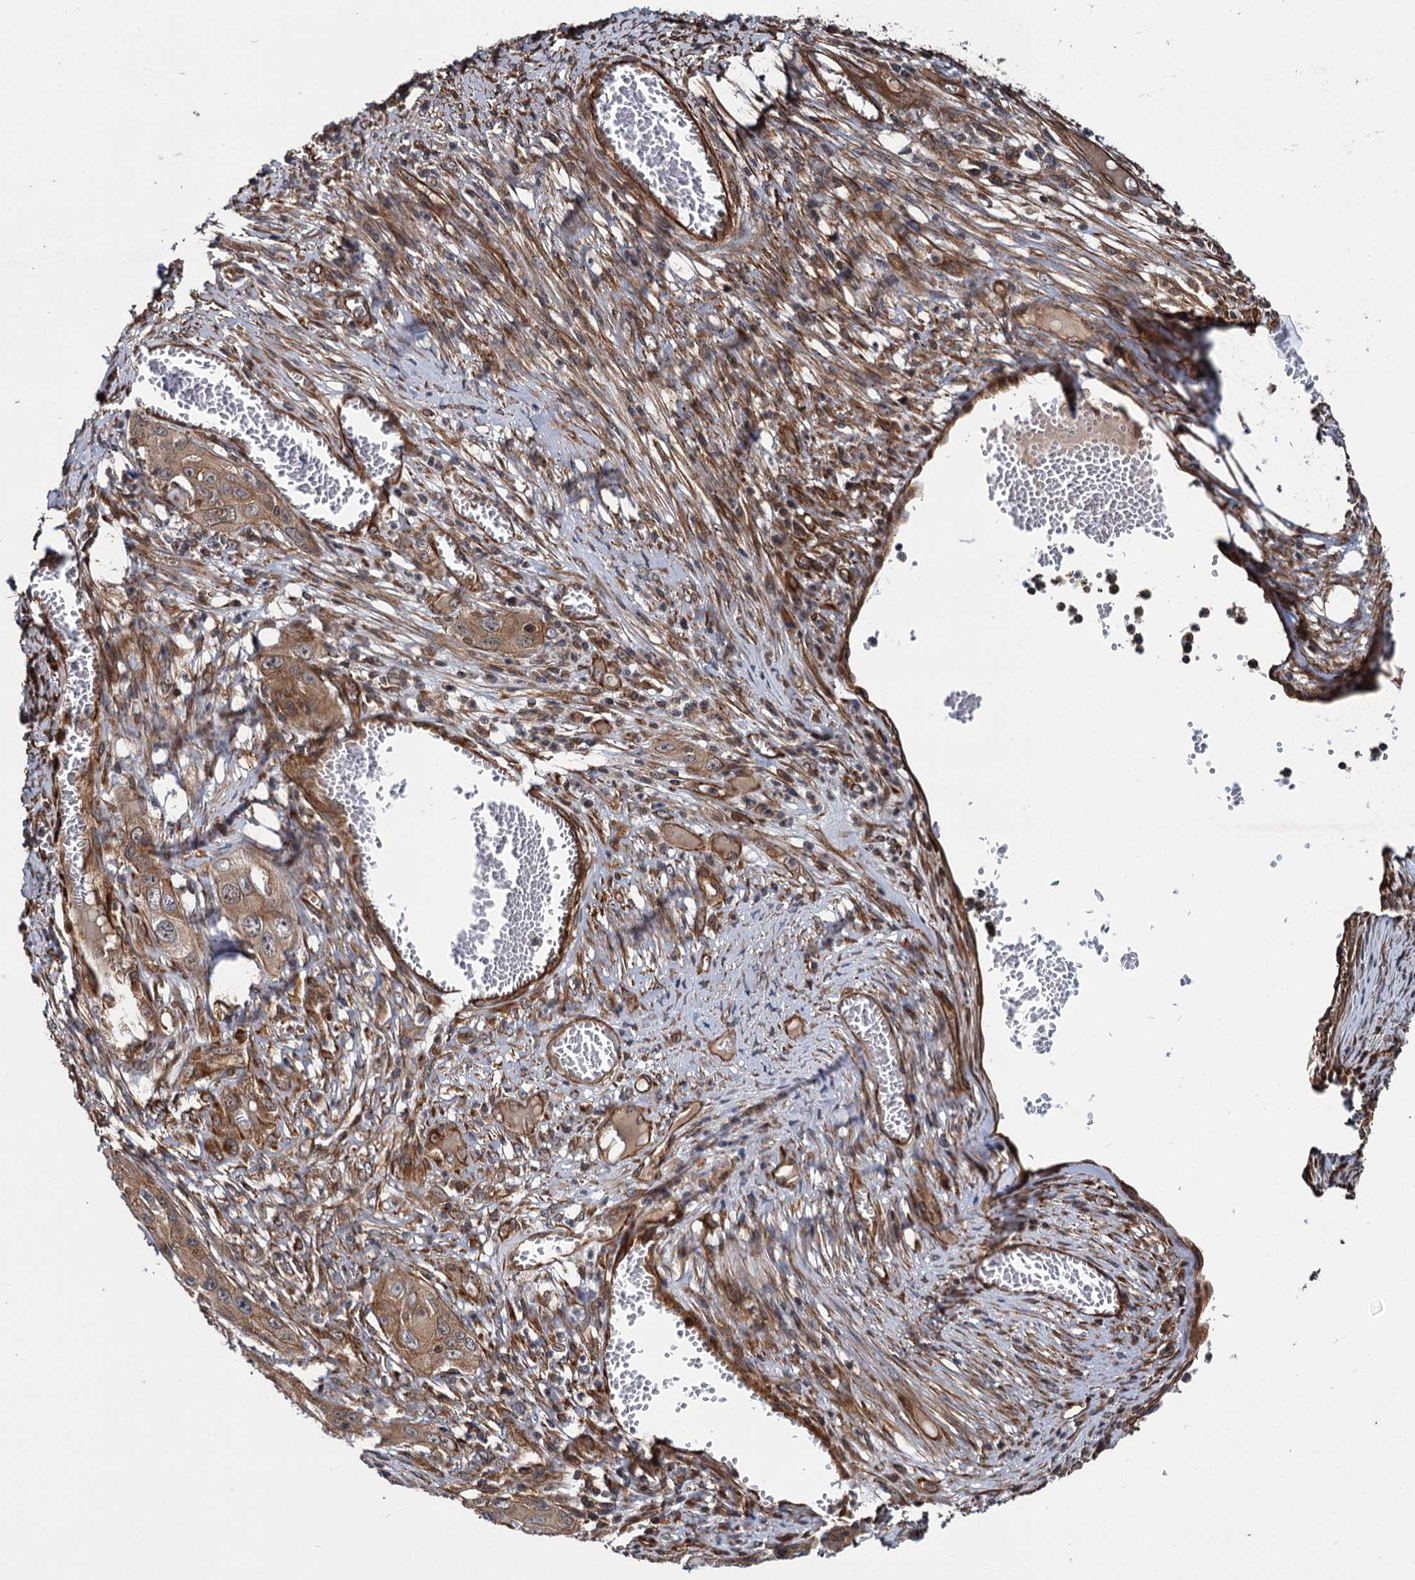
{"staining": {"intensity": "moderate", "quantity": ">75%", "location": "cytoplasmic/membranous"}, "tissue": "skin cancer", "cell_type": "Tumor cells", "image_type": "cancer", "snomed": [{"axis": "morphology", "description": "Squamous cell carcinoma, NOS"}, {"axis": "topography", "description": "Skin"}], "caption": "Skin squamous cell carcinoma stained with a brown dye shows moderate cytoplasmic/membranous positive positivity in approximately >75% of tumor cells.", "gene": "ZFYVE19", "patient": {"sex": "male", "age": 55}}